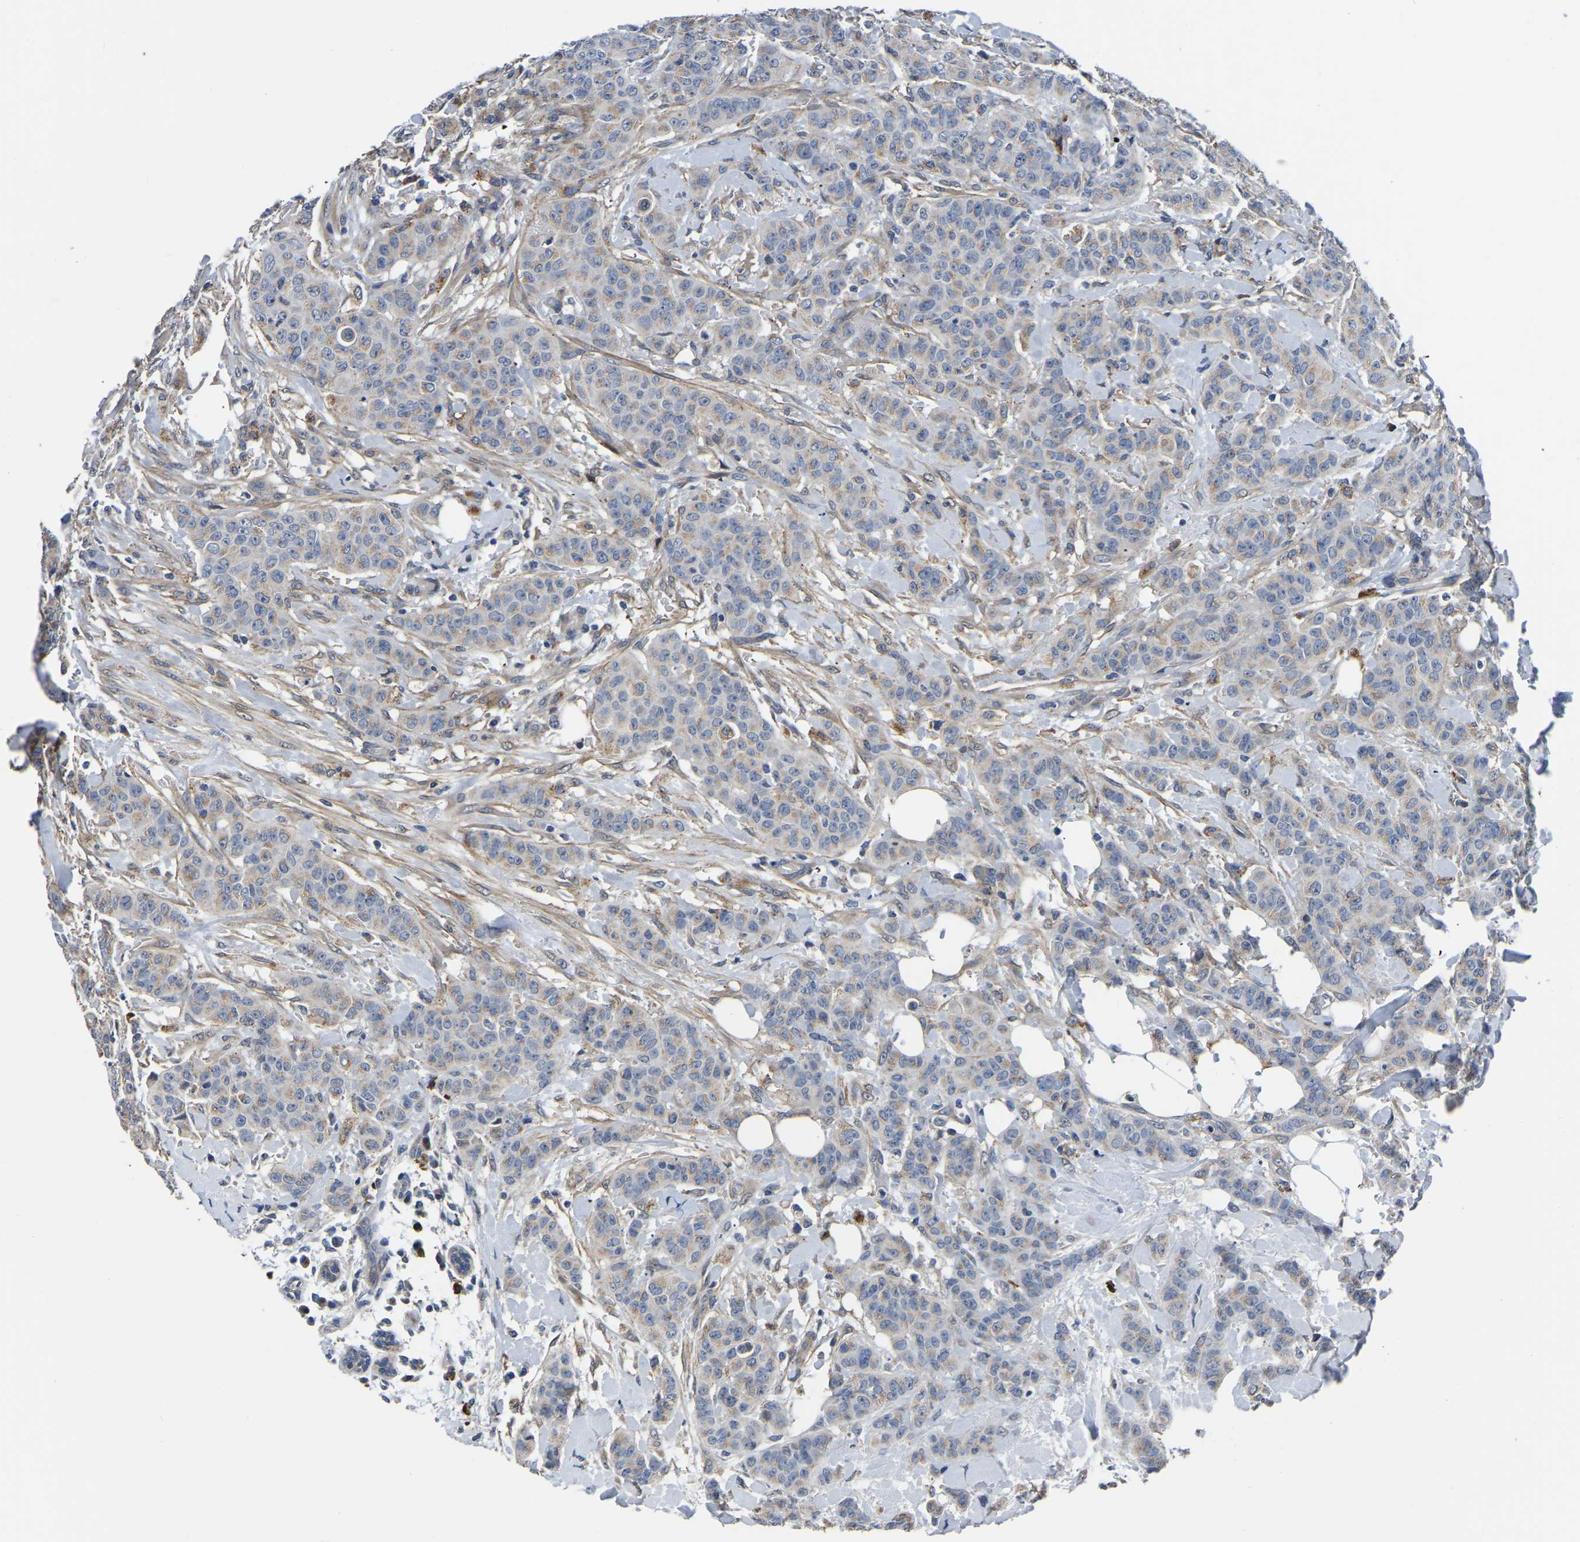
{"staining": {"intensity": "weak", "quantity": "<25%", "location": "cytoplasmic/membranous"}, "tissue": "breast cancer", "cell_type": "Tumor cells", "image_type": "cancer", "snomed": [{"axis": "morphology", "description": "Normal tissue, NOS"}, {"axis": "morphology", "description": "Duct carcinoma"}, {"axis": "topography", "description": "Breast"}], "caption": "This is an immunohistochemistry (IHC) histopathology image of invasive ductal carcinoma (breast). There is no expression in tumor cells.", "gene": "PDLIM7", "patient": {"sex": "female", "age": 40}}